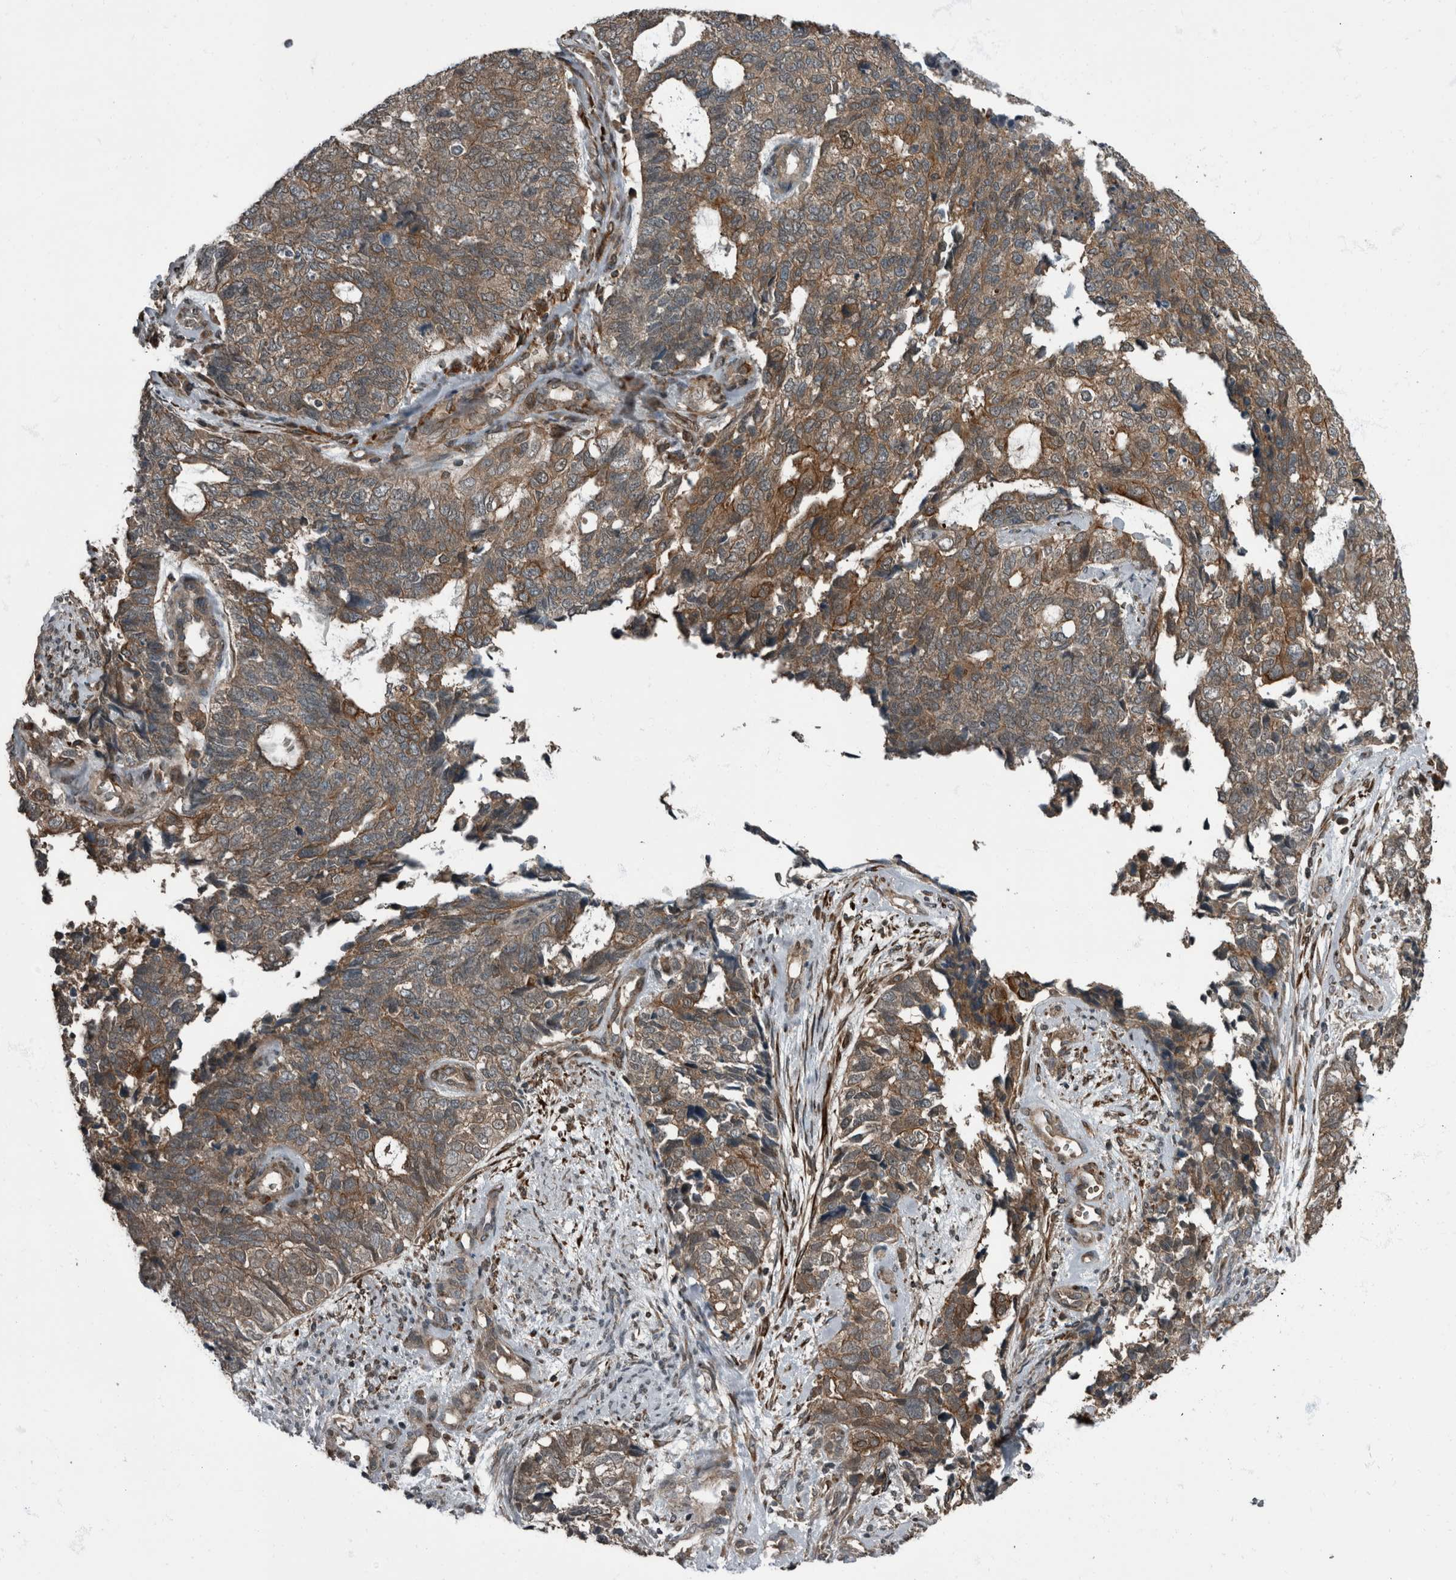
{"staining": {"intensity": "moderate", "quantity": ">75%", "location": "cytoplasmic/membranous"}, "tissue": "cervical cancer", "cell_type": "Tumor cells", "image_type": "cancer", "snomed": [{"axis": "morphology", "description": "Squamous cell carcinoma, NOS"}, {"axis": "topography", "description": "Cervix"}], "caption": "Immunohistochemical staining of human cervical cancer (squamous cell carcinoma) demonstrates moderate cytoplasmic/membranous protein staining in about >75% of tumor cells.", "gene": "RABGGTB", "patient": {"sex": "female", "age": 63}}